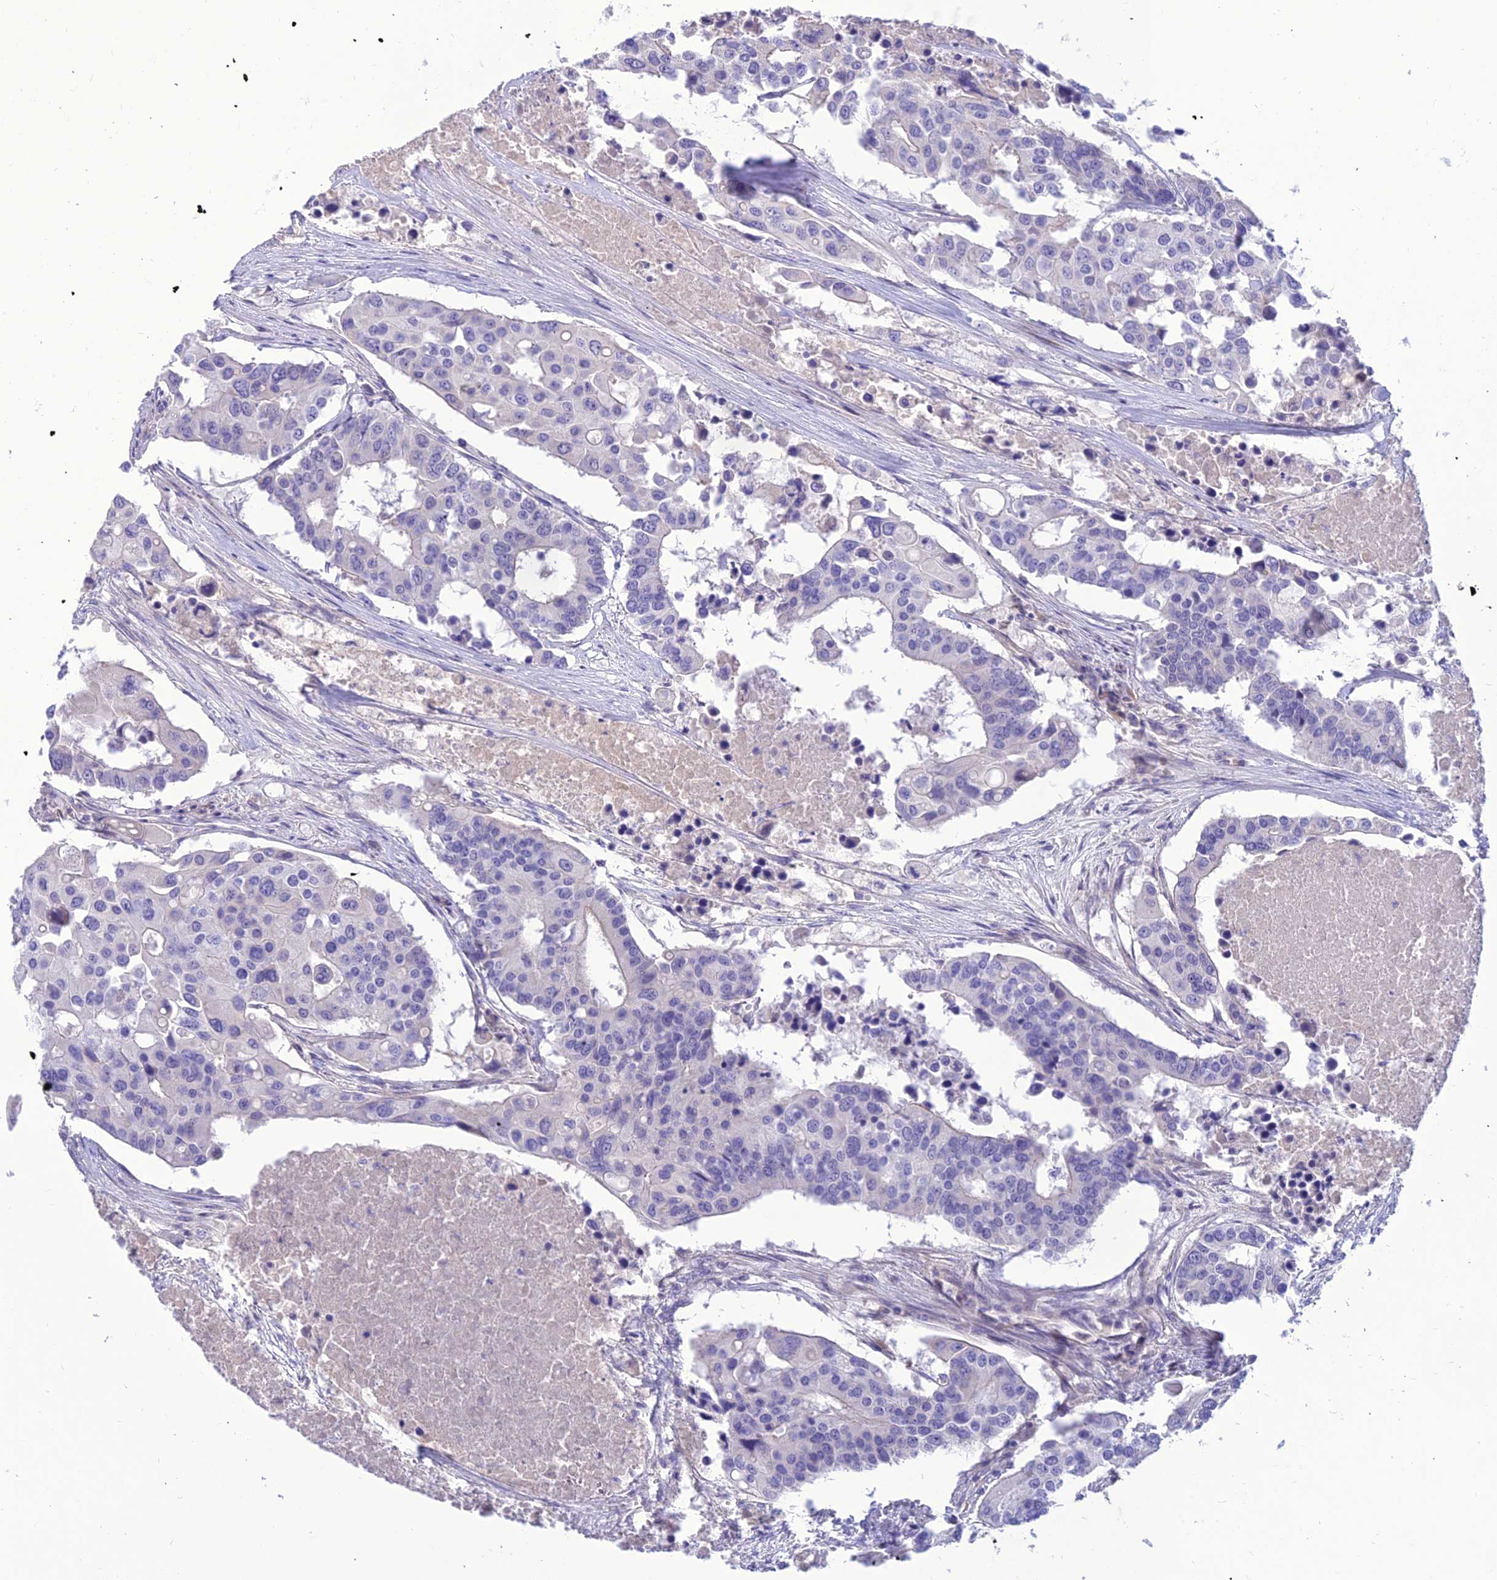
{"staining": {"intensity": "negative", "quantity": "none", "location": "none"}, "tissue": "colorectal cancer", "cell_type": "Tumor cells", "image_type": "cancer", "snomed": [{"axis": "morphology", "description": "Adenocarcinoma, NOS"}, {"axis": "topography", "description": "Colon"}], "caption": "IHC of adenocarcinoma (colorectal) demonstrates no staining in tumor cells.", "gene": "TEKT3", "patient": {"sex": "male", "age": 77}}